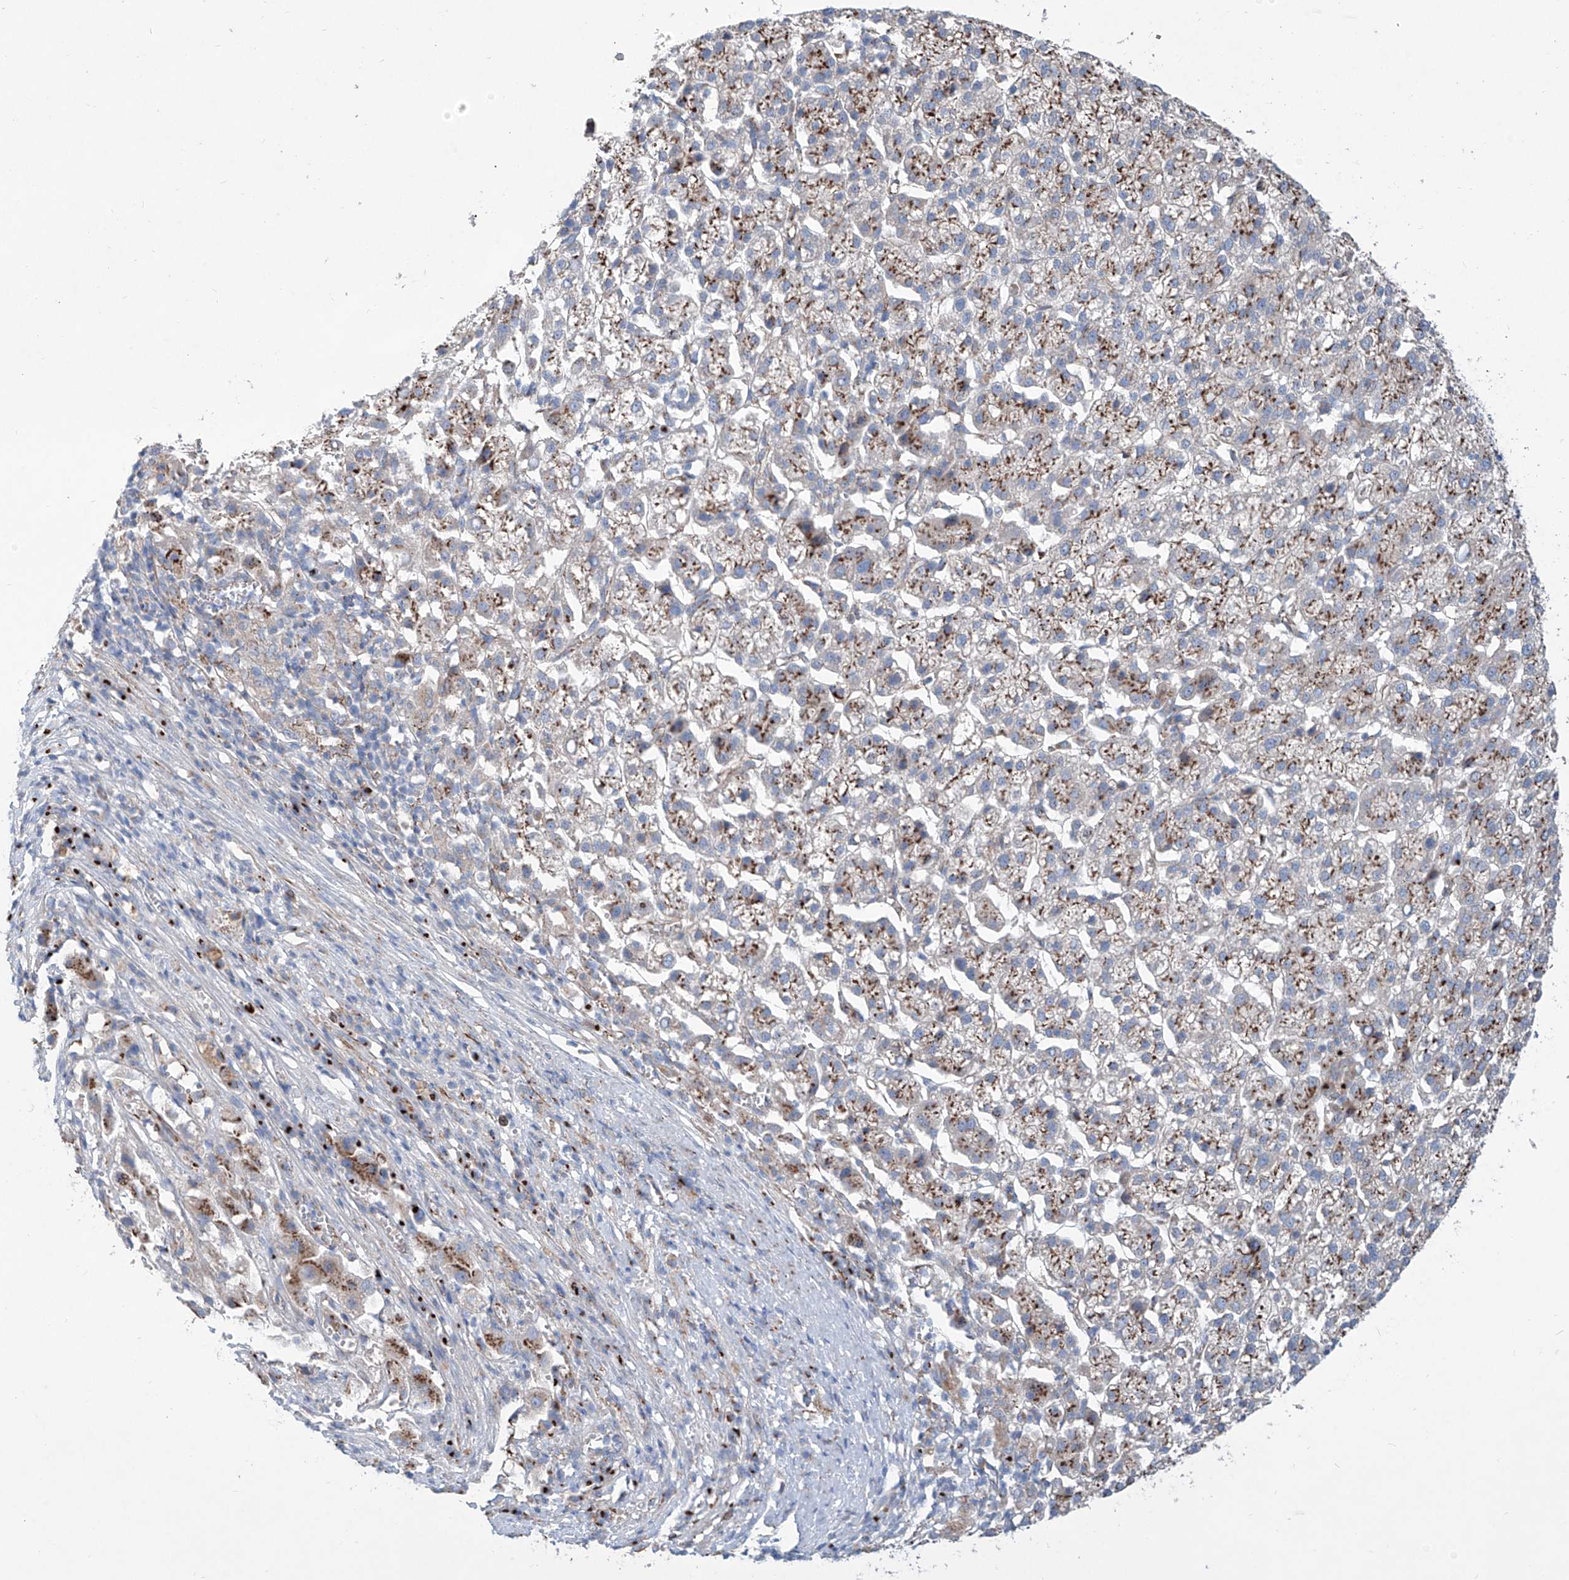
{"staining": {"intensity": "moderate", "quantity": ">75%", "location": "cytoplasmic/membranous"}, "tissue": "liver cancer", "cell_type": "Tumor cells", "image_type": "cancer", "snomed": [{"axis": "morphology", "description": "Carcinoma, Hepatocellular, NOS"}, {"axis": "topography", "description": "Liver"}], "caption": "This photomicrograph reveals hepatocellular carcinoma (liver) stained with immunohistochemistry (IHC) to label a protein in brown. The cytoplasmic/membranous of tumor cells show moderate positivity for the protein. Nuclei are counter-stained blue.", "gene": "CDH5", "patient": {"sex": "female", "age": 58}}